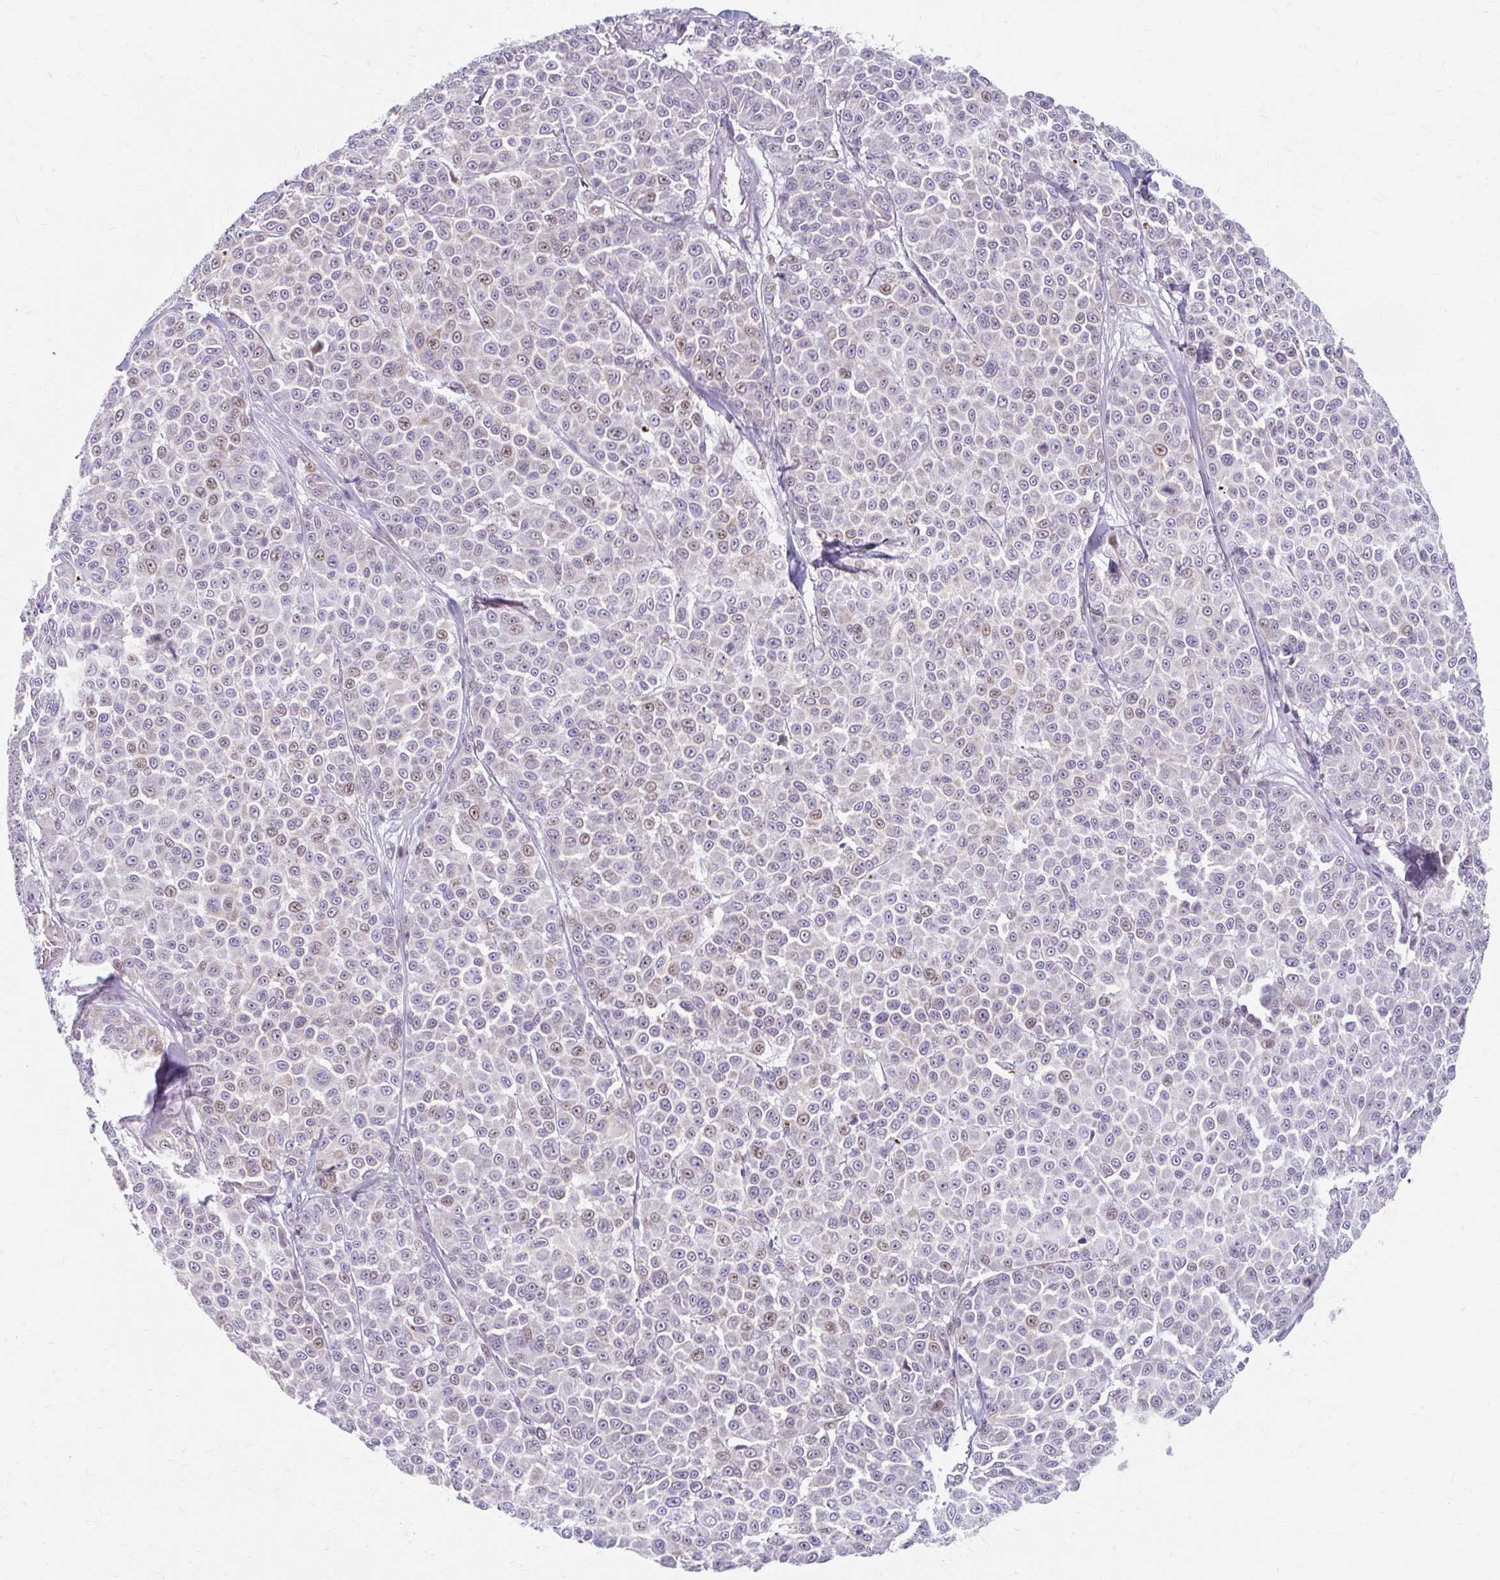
{"staining": {"intensity": "moderate", "quantity": "<25%", "location": "nuclear"}, "tissue": "melanoma", "cell_type": "Tumor cells", "image_type": "cancer", "snomed": [{"axis": "morphology", "description": "Malignant melanoma, NOS"}, {"axis": "topography", "description": "Skin"}], "caption": "IHC histopathology image of melanoma stained for a protein (brown), which reveals low levels of moderate nuclear staining in approximately <25% of tumor cells.", "gene": "BEAN1", "patient": {"sex": "male", "age": 46}}